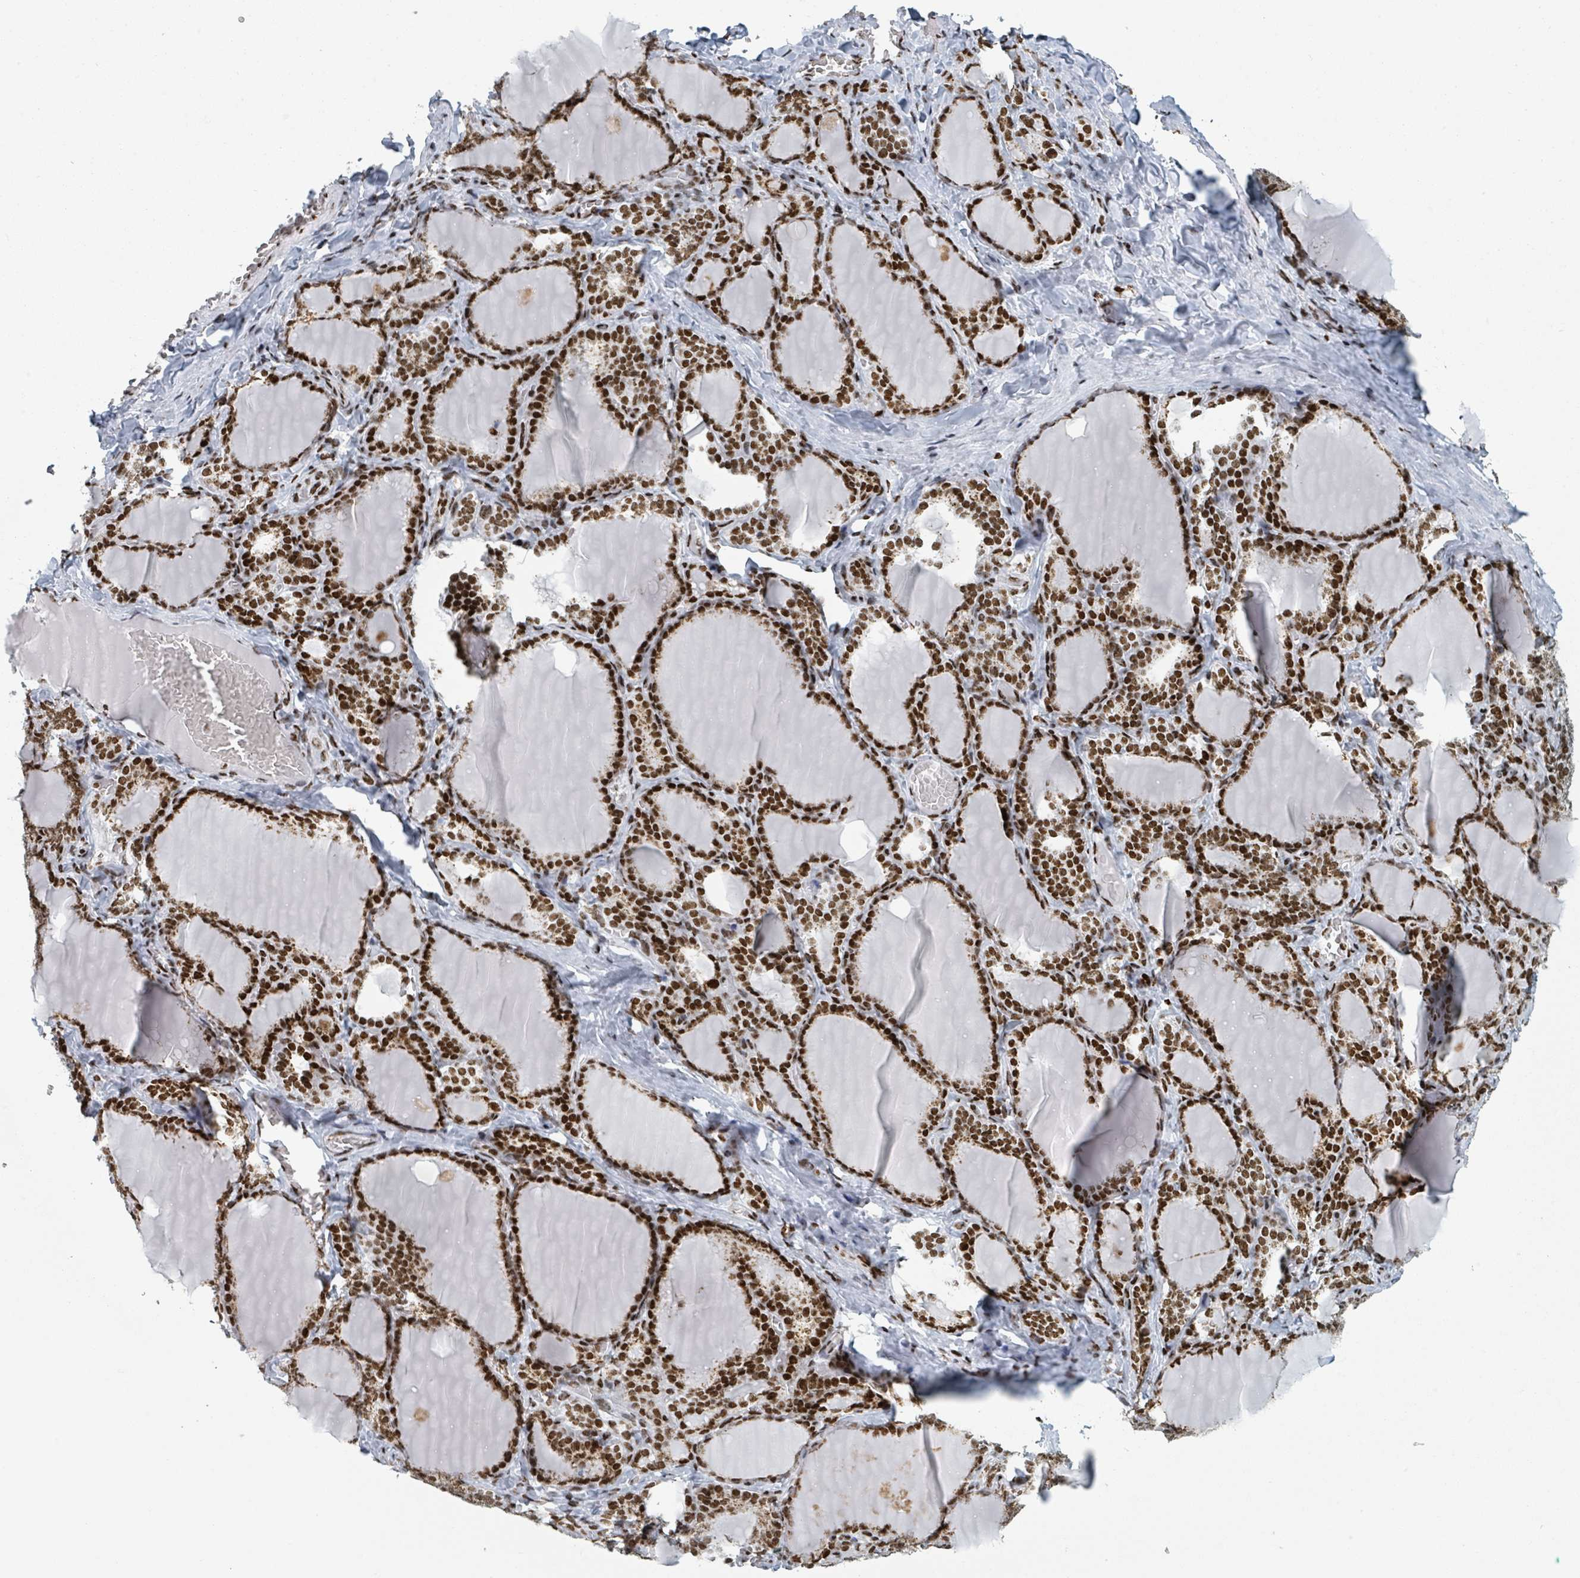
{"staining": {"intensity": "strong", "quantity": ">75%", "location": "nuclear"}, "tissue": "thyroid gland", "cell_type": "Glandular cells", "image_type": "normal", "snomed": [{"axis": "morphology", "description": "Normal tissue, NOS"}, {"axis": "topography", "description": "Thyroid gland"}], "caption": "Glandular cells reveal high levels of strong nuclear staining in about >75% of cells in unremarkable thyroid gland.", "gene": "DHX16", "patient": {"sex": "female", "age": 31}}